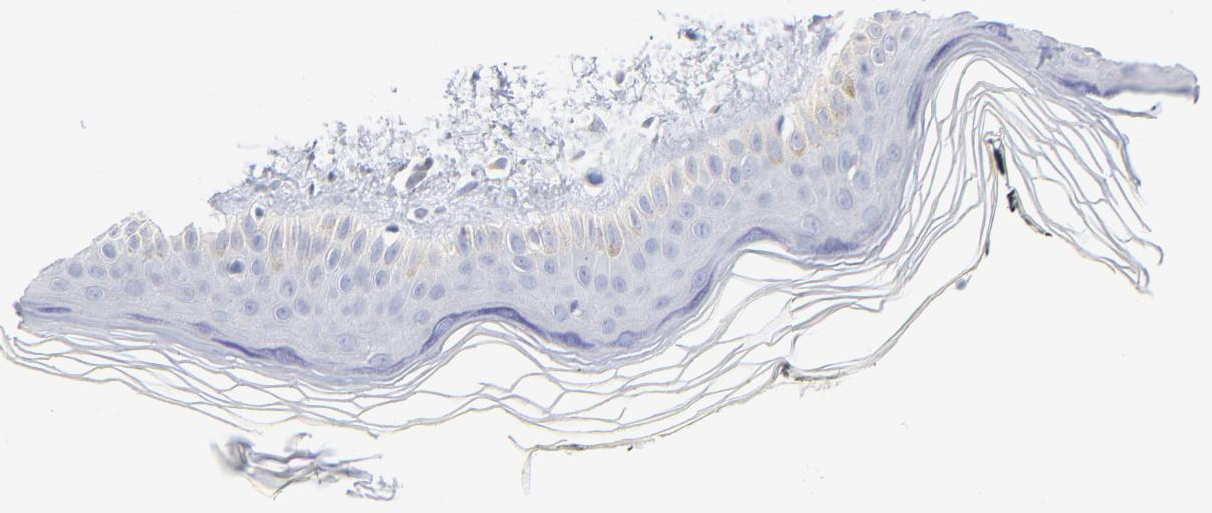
{"staining": {"intensity": "negative", "quantity": "none", "location": "none"}, "tissue": "skin", "cell_type": "Fibroblasts", "image_type": "normal", "snomed": [{"axis": "morphology", "description": "Normal tissue, NOS"}, {"axis": "topography", "description": "Skin"}], "caption": "Protein analysis of benign skin demonstrates no significant staining in fibroblasts.", "gene": "SEPTIN11", "patient": {"sex": "female", "age": 19}}